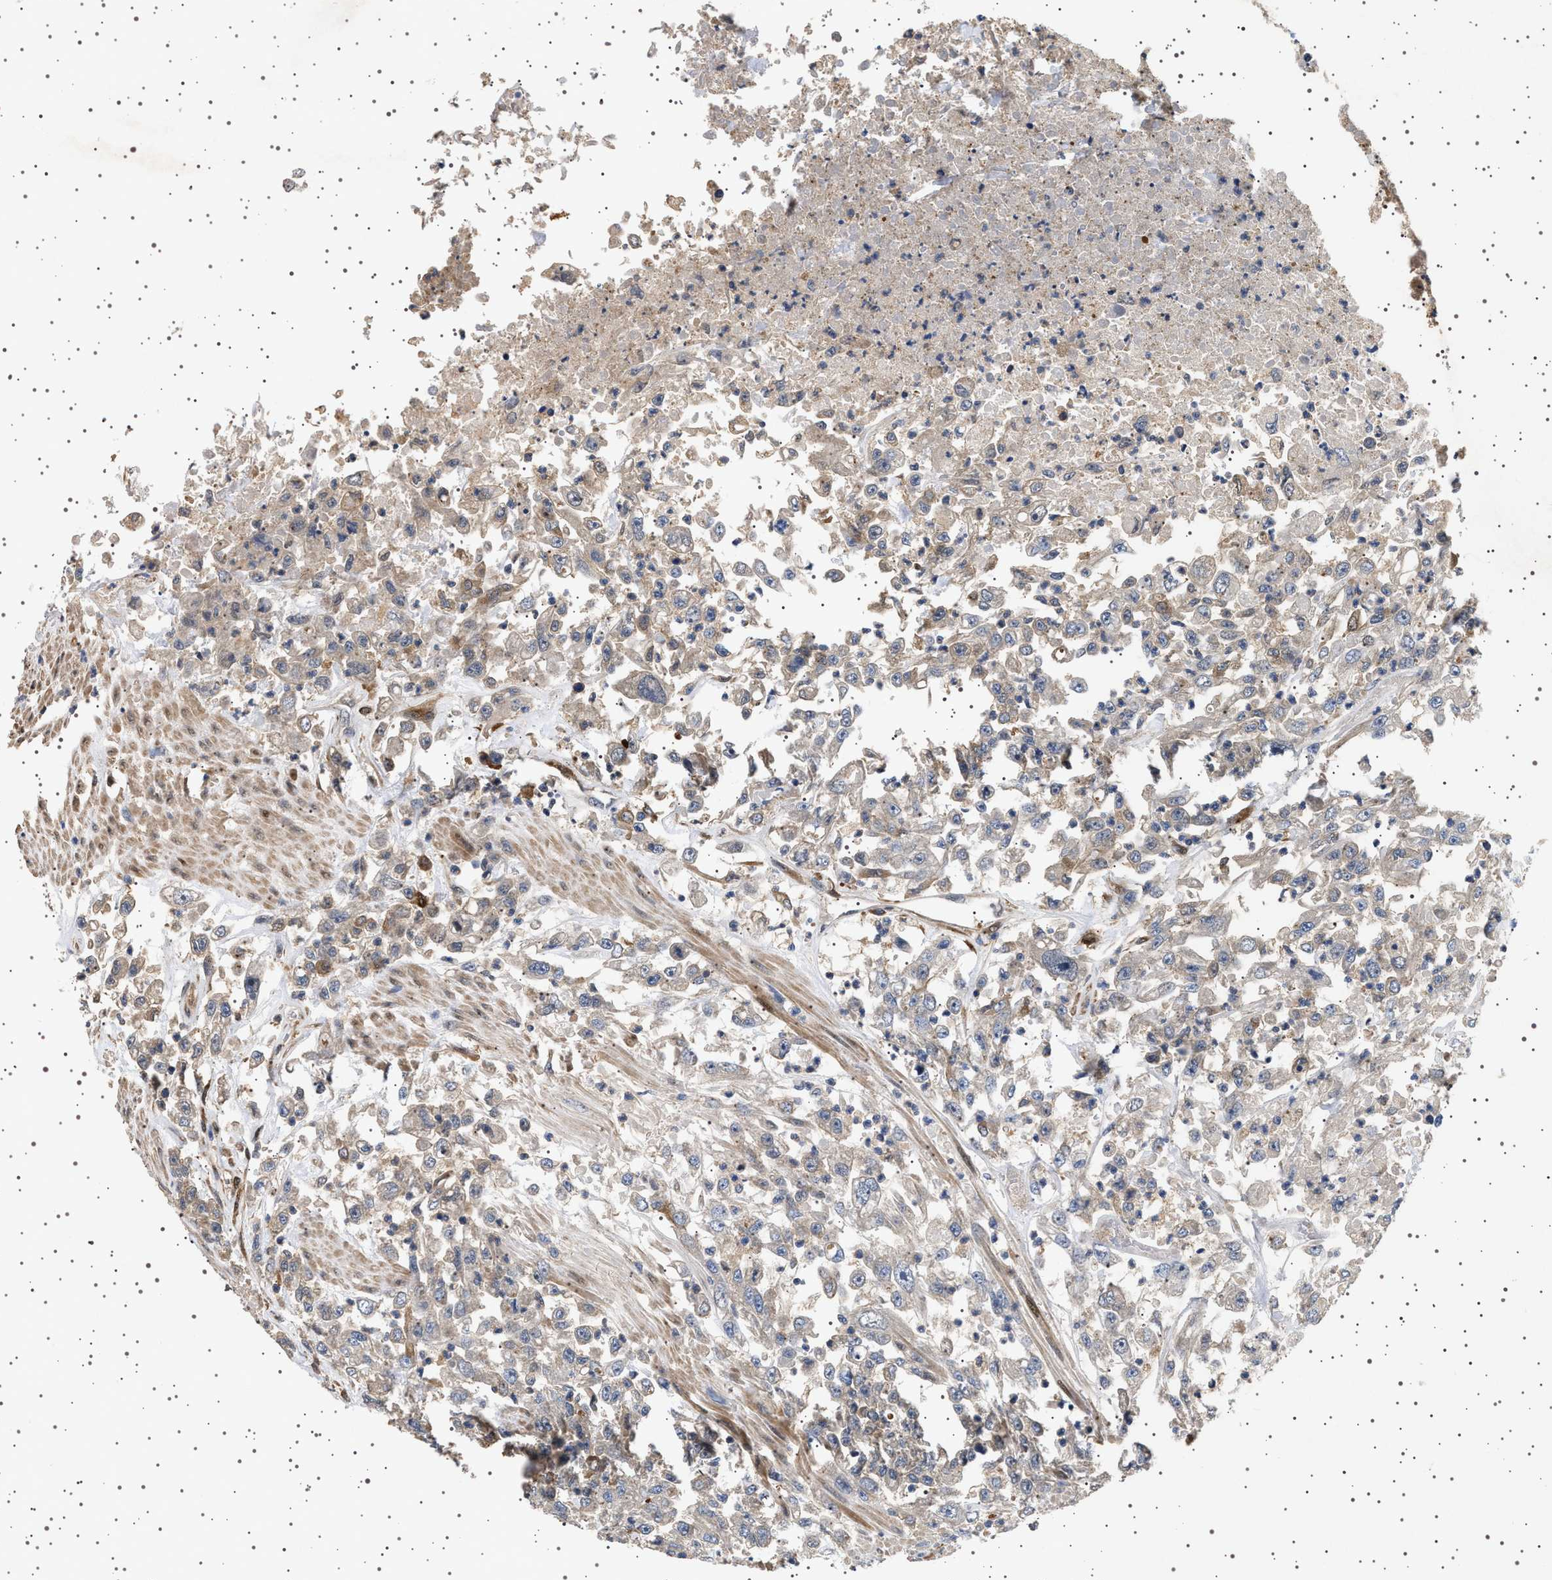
{"staining": {"intensity": "weak", "quantity": "<25%", "location": "cytoplasmic/membranous"}, "tissue": "urothelial cancer", "cell_type": "Tumor cells", "image_type": "cancer", "snomed": [{"axis": "morphology", "description": "Urothelial carcinoma, High grade"}, {"axis": "topography", "description": "Urinary bladder"}], "caption": "The IHC photomicrograph has no significant positivity in tumor cells of urothelial carcinoma (high-grade) tissue.", "gene": "GUCY1B1", "patient": {"sex": "male", "age": 46}}